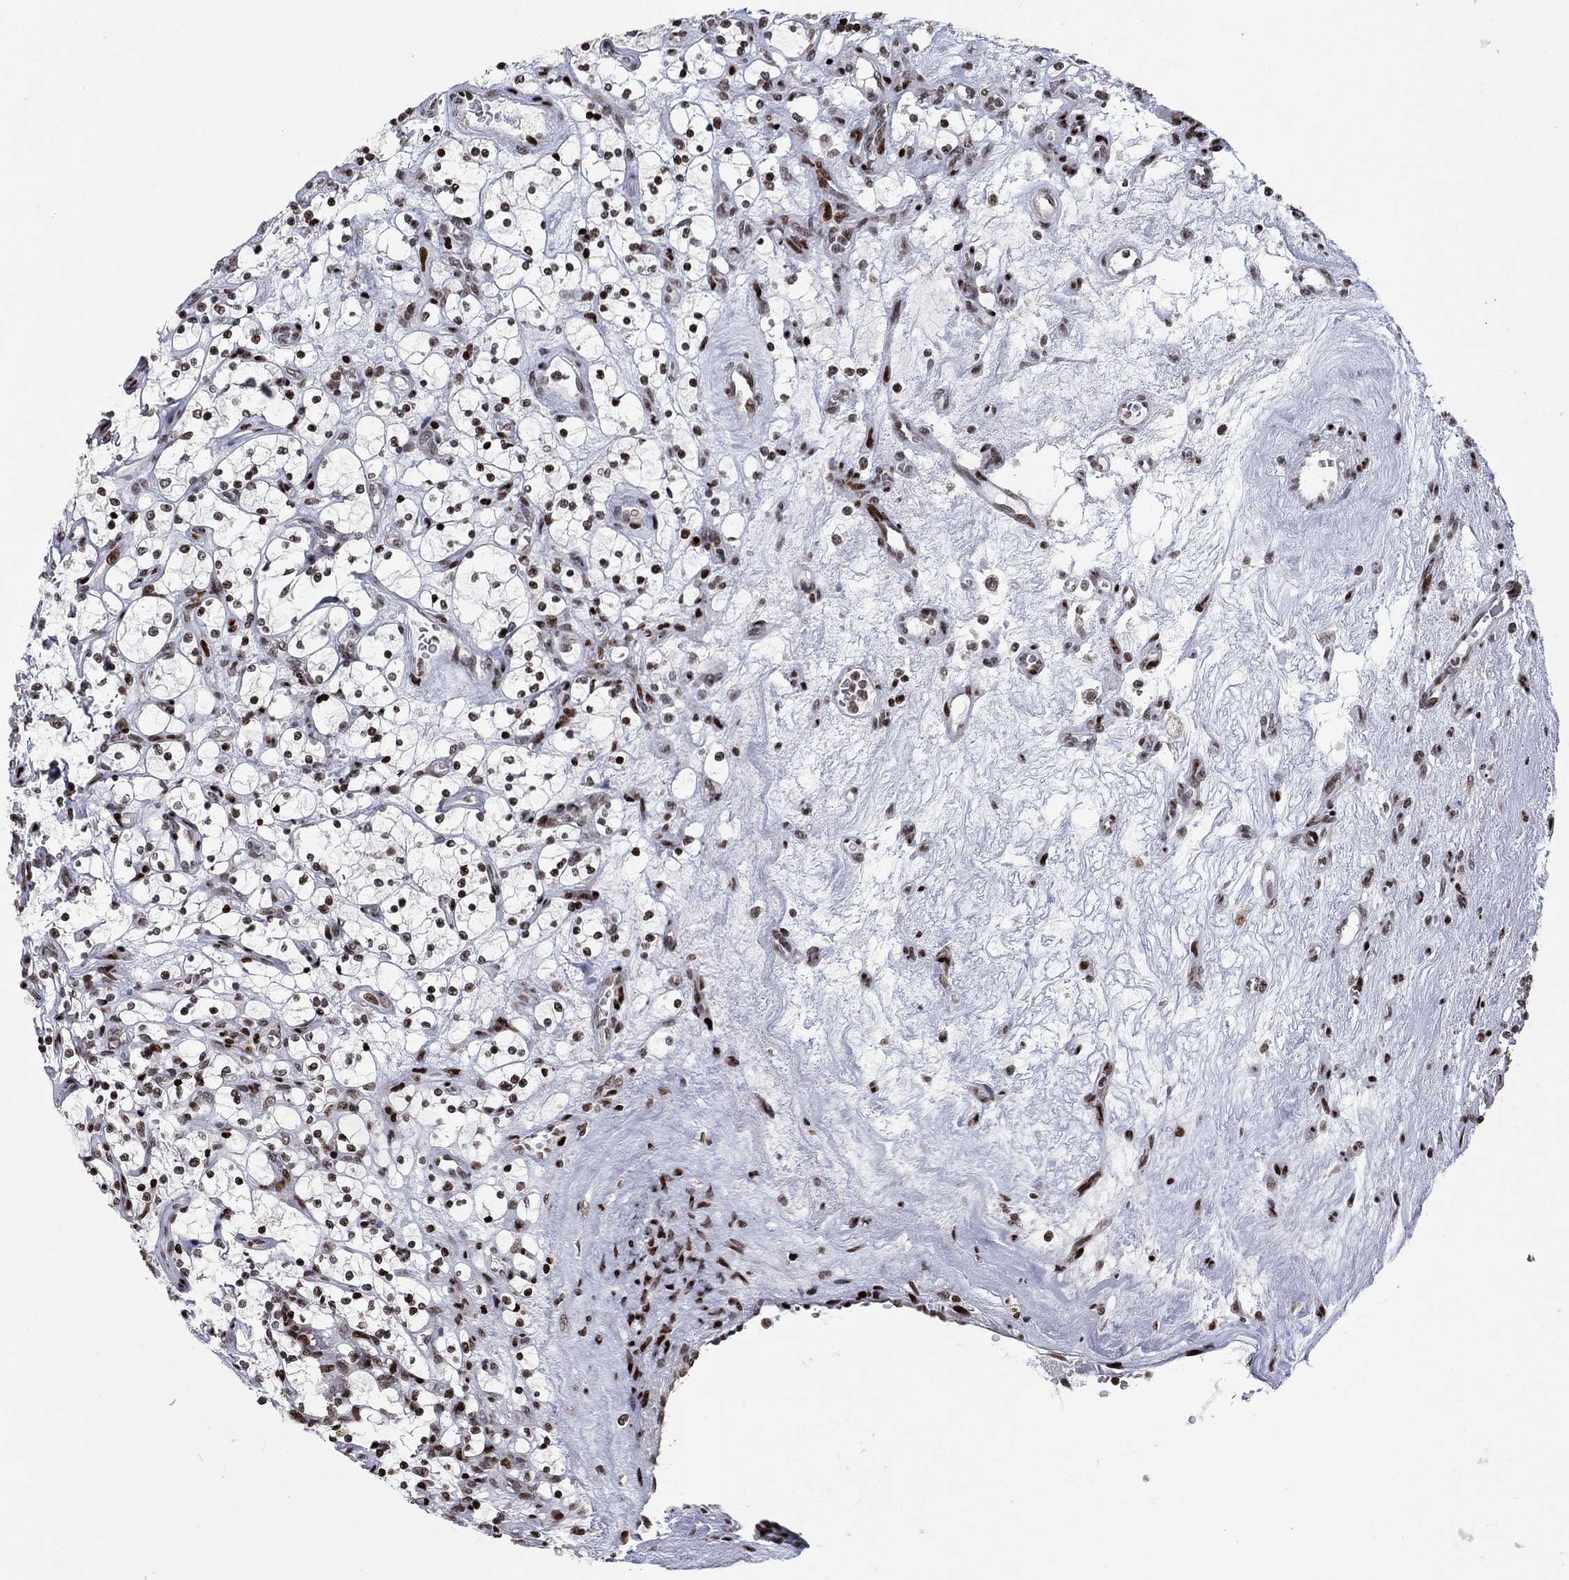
{"staining": {"intensity": "moderate", "quantity": "<25%", "location": "nuclear"}, "tissue": "renal cancer", "cell_type": "Tumor cells", "image_type": "cancer", "snomed": [{"axis": "morphology", "description": "Adenocarcinoma, NOS"}, {"axis": "topography", "description": "Kidney"}], "caption": "There is low levels of moderate nuclear expression in tumor cells of adenocarcinoma (renal), as demonstrated by immunohistochemical staining (brown color).", "gene": "SRSF3", "patient": {"sex": "female", "age": 69}}